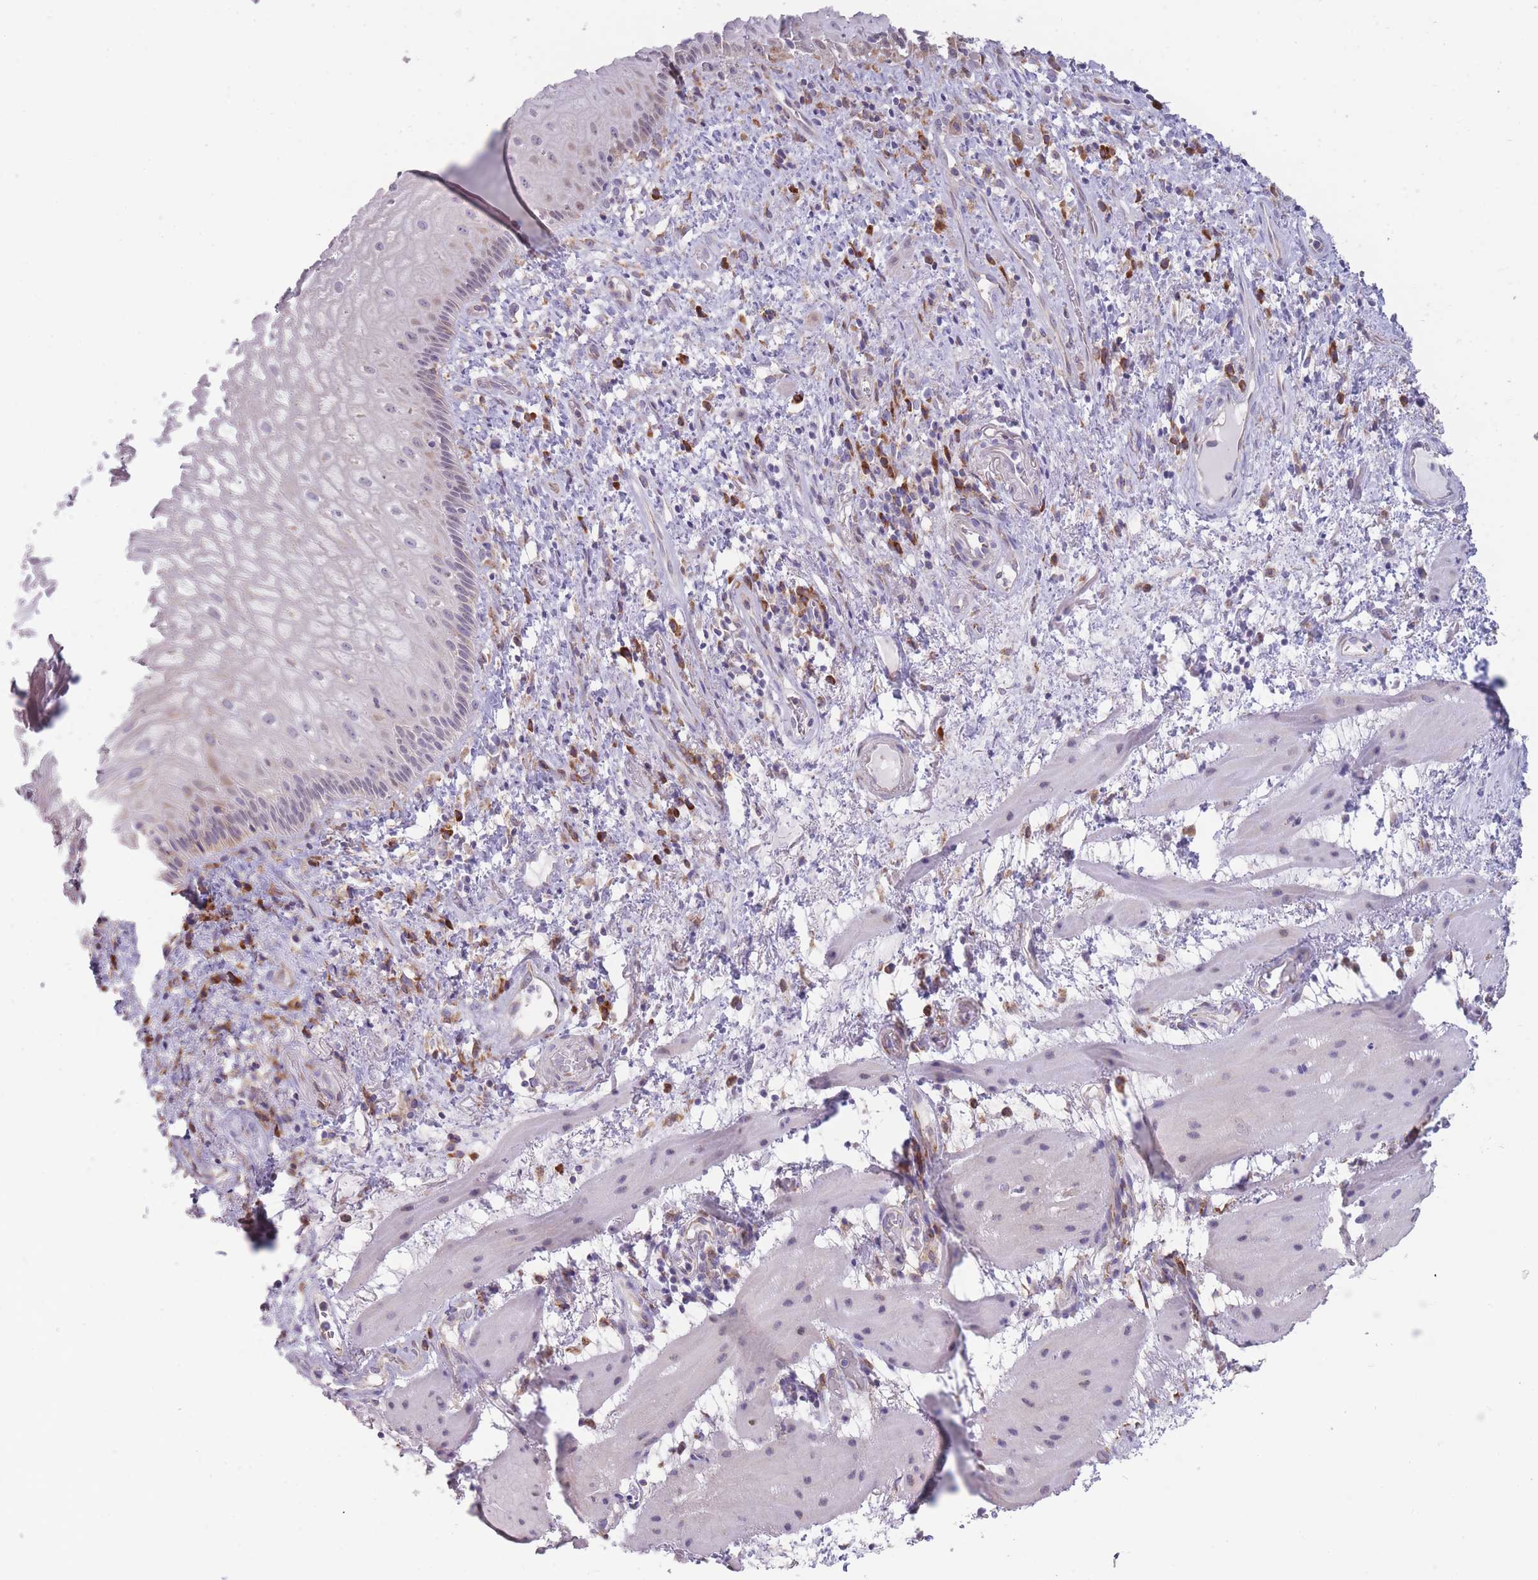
{"staining": {"intensity": "negative", "quantity": "none", "location": "none"}, "tissue": "esophagus", "cell_type": "Squamous epithelial cells", "image_type": "normal", "snomed": [{"axis": "morphology", "description": "Normal tissue, NOS"}, {"axis": "topography", "description": "Esophagus"}], "caption": "A photomicrograph of human esophagus is negative for staining in squamous epithelial cells. (Stains: DAB immunohistochemistry with hematoxylin counter stain, Microscopy: brightfield microscopy at high magnification).", "gene": "TRAPPC5", "patient": {"sex": "female", "age": 75}}